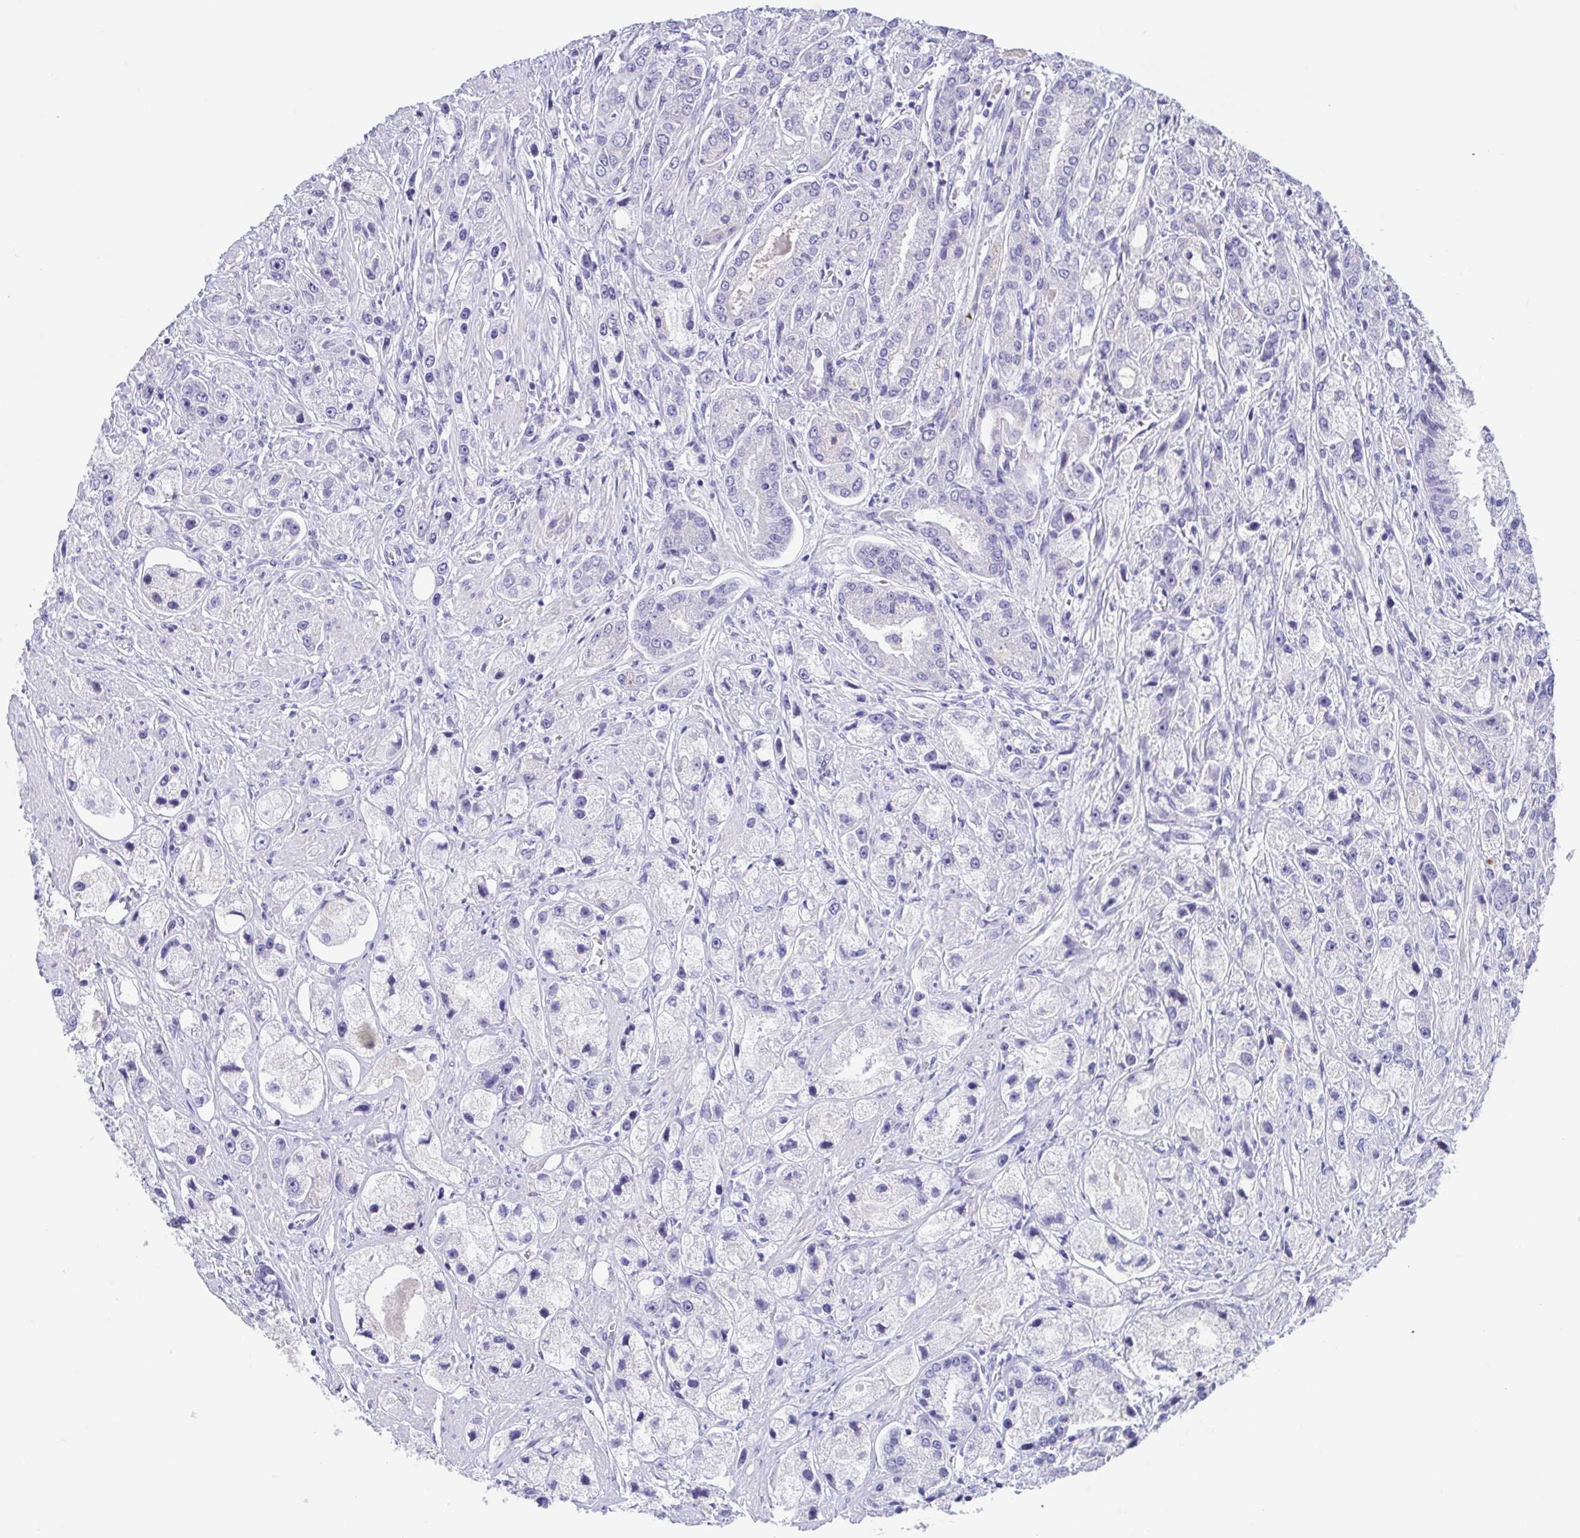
{"staining": {"intensity": "negative", "quantity": "none", "location": "none"}, "tissue": "prostate cancer", "cell_type": "Tumor cells", "image_type": "cancer", "snomed": [{"axis": "morphology", "description": "Adenocarcinoma, High grade"}, {"axis": "topography", "description": "Prostate"}], "caption": "The histopathology image displays no significant staining in tumor cells of prostate cancer (high-grade adenocarcinoma).", "gene": "TREH", "patient": {"sex": "male", "age": 67}}